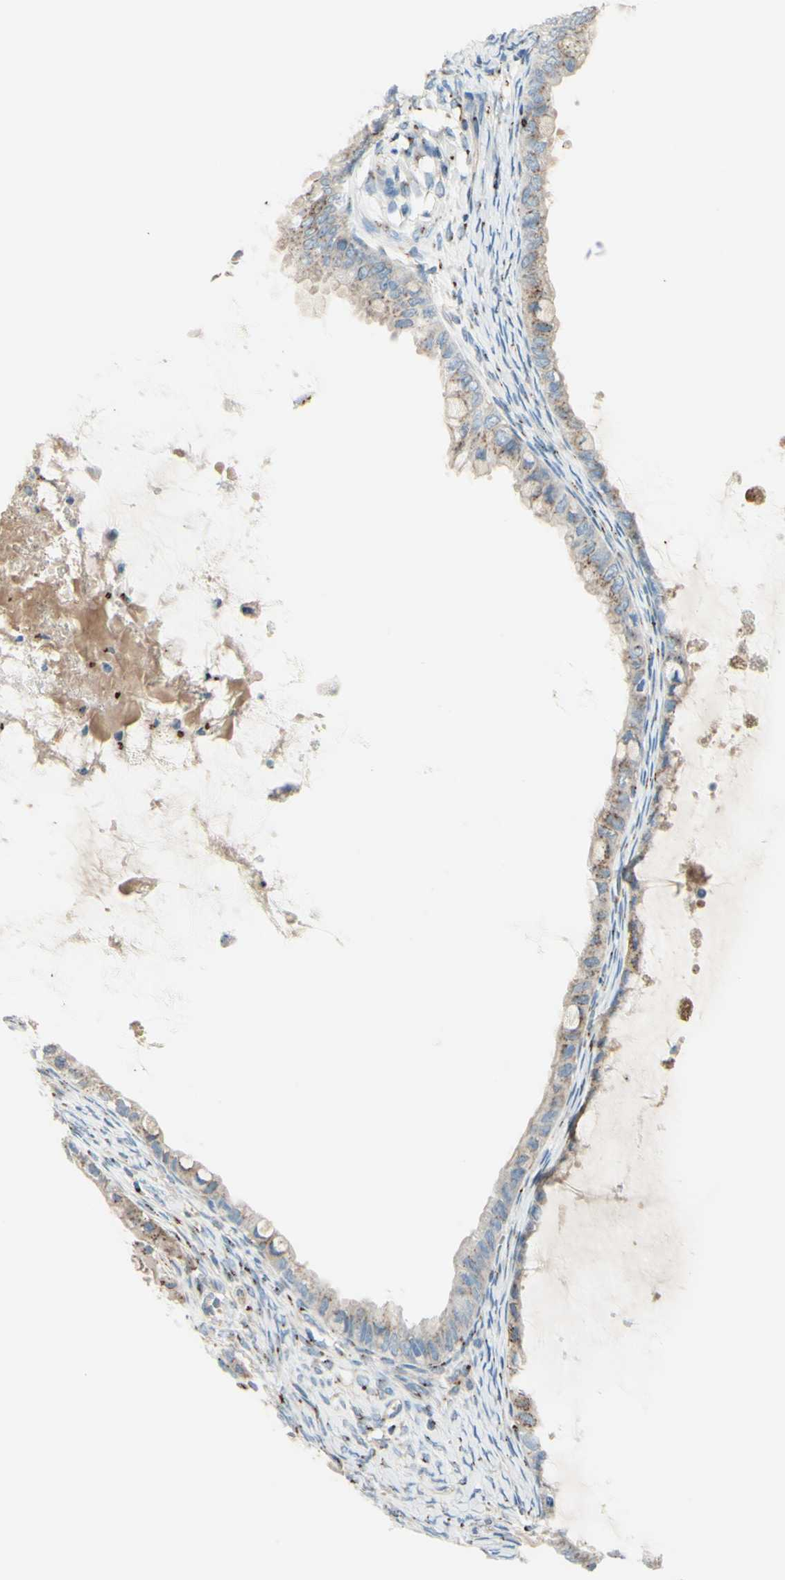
{"staining": {"intensity": "moderate", "quantity": "25%-75%", "location": "cytoplasmic/membranous"}, "tissue": "ovarian cancer", "cell_type": "Tumor cells", "image_type": "cancer", "snomed": [{"axis": "morphology", "description": "Cystadenocarcinoma, mucinous, NOS"}, {"axis": "topography", "description": "Ovary"}], "caption": "This is a photomicrograph of immunohistochemistry staining of ovarian cancer, which shows moderate positivity in the cytoplasmic/membranous of tumor cells.", "gene": "B4GALT1", "patient": {"sex": "female", "age": 80}}